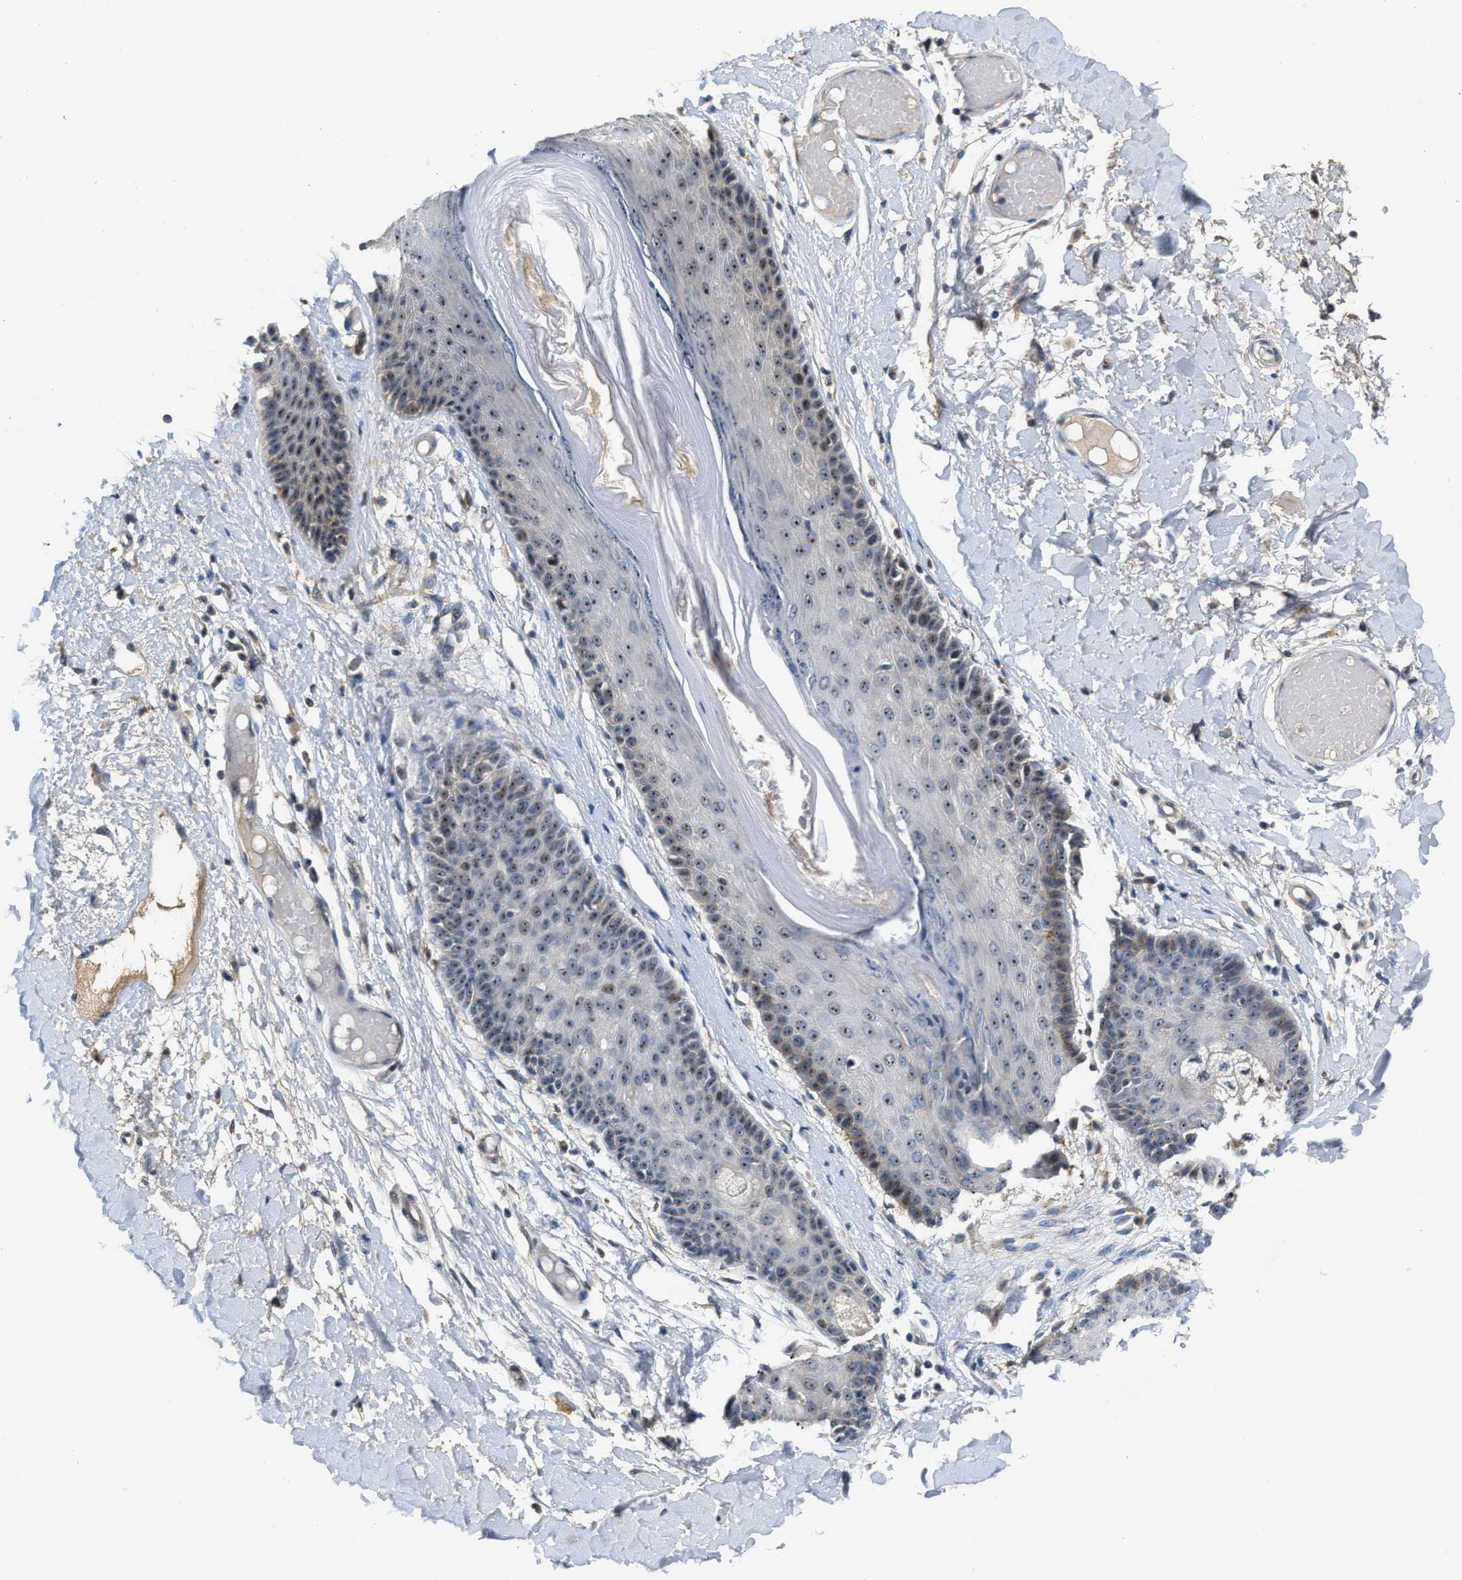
{"staining": {"intensity": "moderate", "quantity": ">75%", "location": "nuclear"}, "tissue": "skin", "cell_type": "Epidermal cells", "image_type": "normal", "snomed": [{"axis": "morphology", "description": "Normal tissue, NOS"}, {"axis": "topography", "description": "Vulva"}], "caption": "The histopathology image reveals staining of benign skin, revealing moderate nuclear protein positivity (brown color) within epidermal cells. (brown staining indicates protein expression, while blue staining denotes nuclei).", "gene": "ZNF783", "patient": {"sex": "female", "age": 73}}